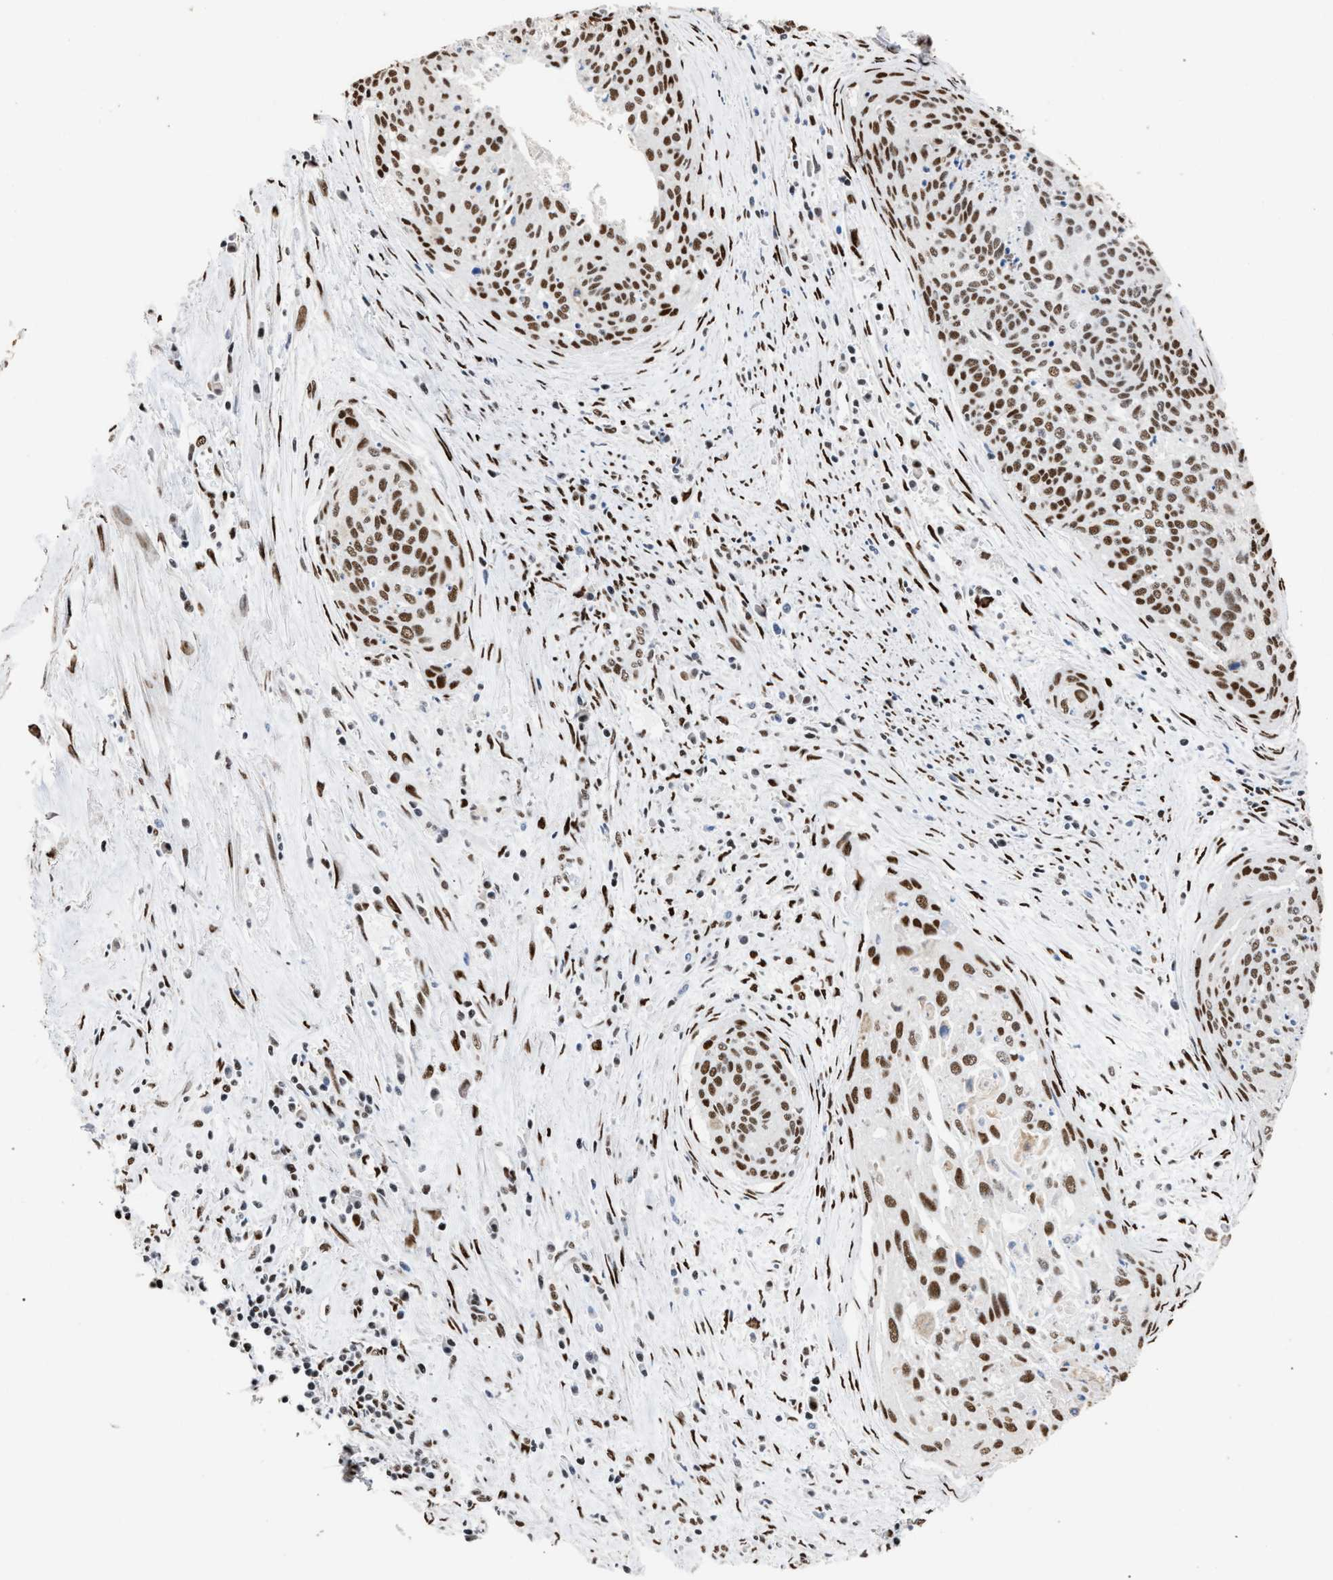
{"staining": {"intensity": "moderate", "quantity": ">75%", "location": "nuclear"}, "tissue": "cervical cancer", "cell_type": "Tumor cells", "image_type": "cancer", "snomed": [{"axis": "morphology", "description": "Squamous cell carcinoma, NOS"}, {"axis": "topography", "description": "Cervix"}], "caption": "Cervical cancer (squamous cell carcinoma) stained with DAB (3,3'-diaminobenzidine) IHC demonstrates medium levels of moderate nuclear staining in about >75% of tumor cells.", "gene": "TP53BP1", "patient": {"sex": "female", "age": 55}}